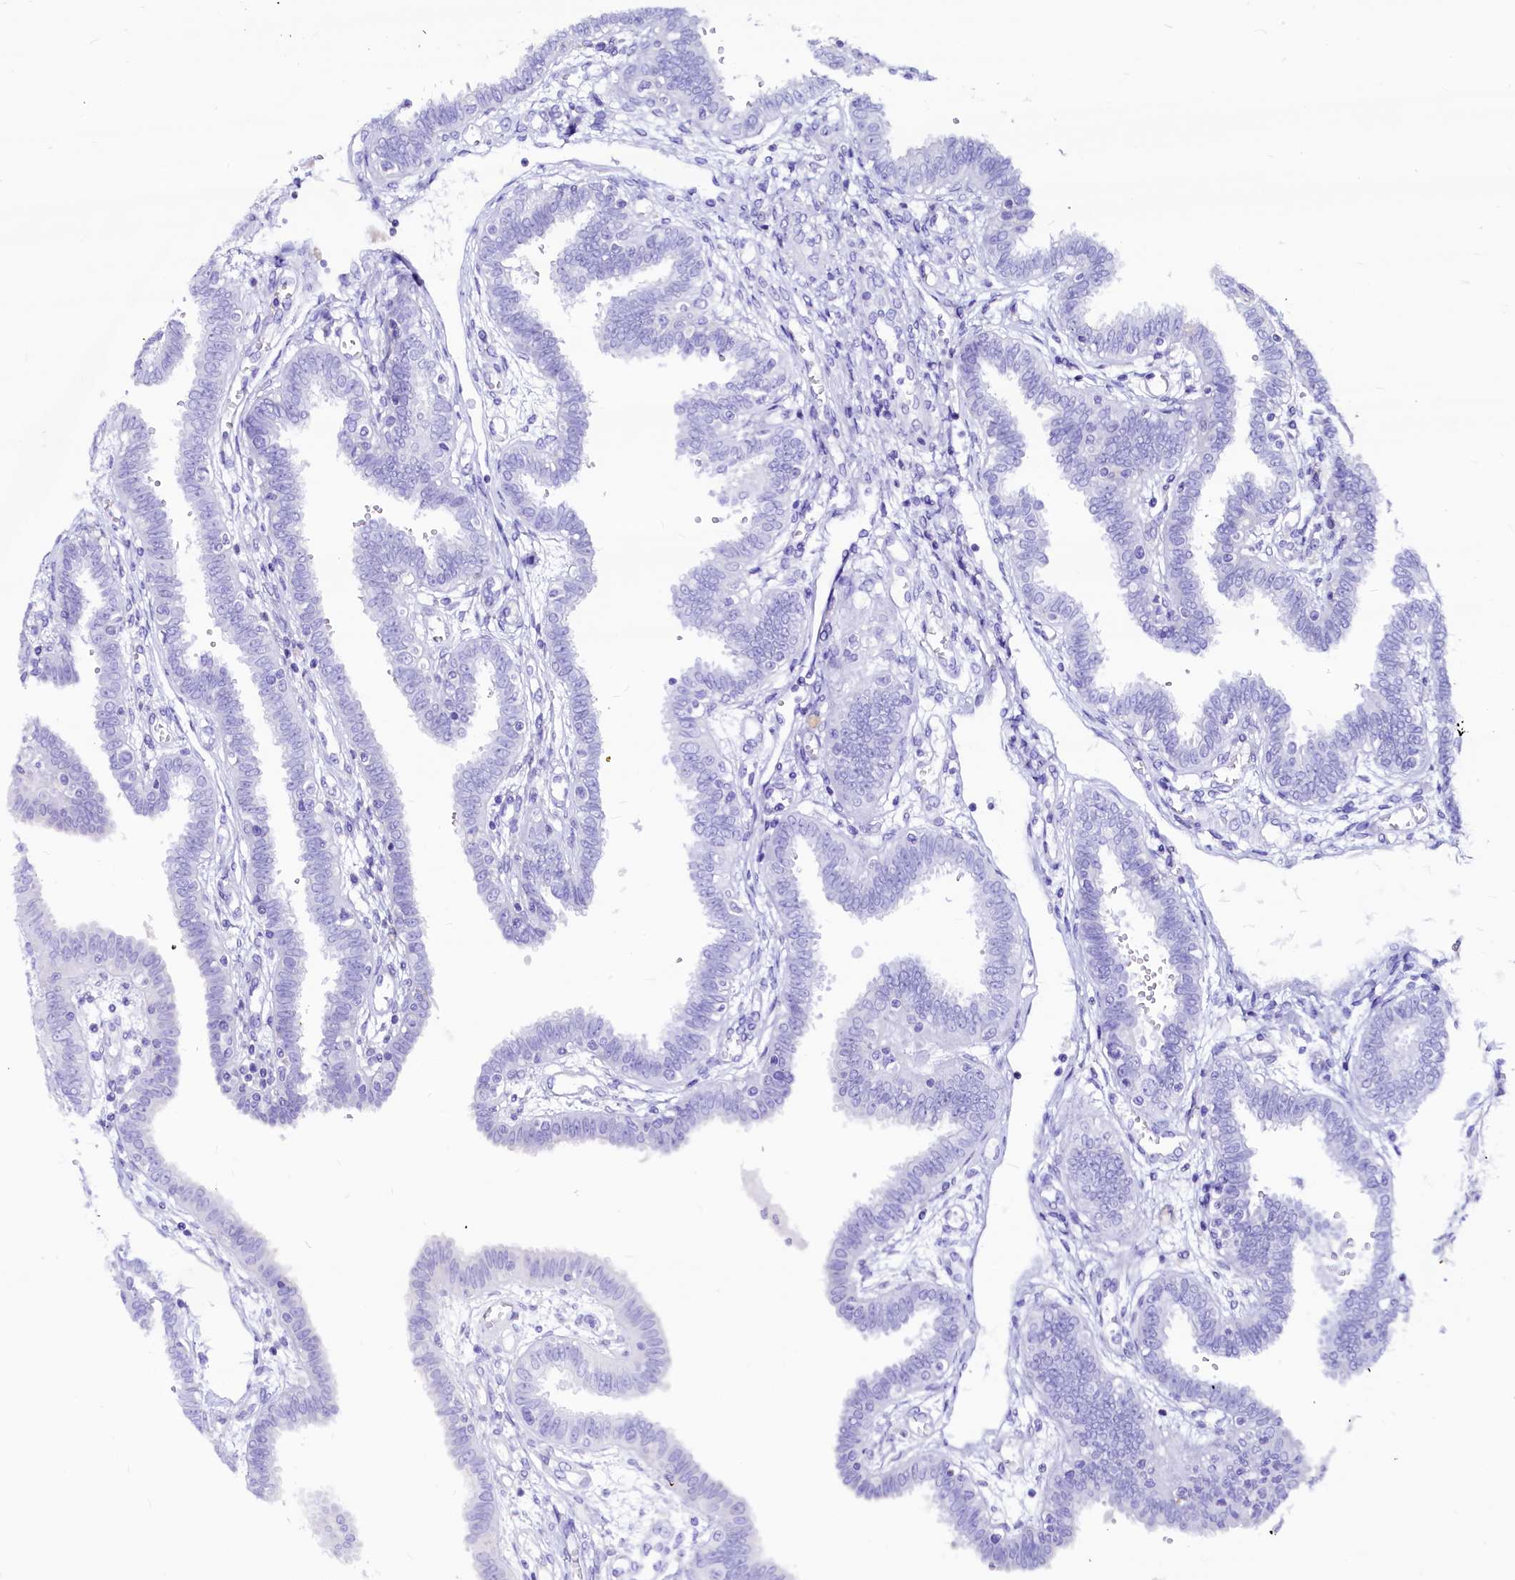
{"staining": {"intensity": "negative", "quantity": "none", "location": "none"}, "tissue": "fallopian tube", "cell_type": "Glandular cells", "image_type": "normal", "snomed": [{"axis": "morphology", "description": "Normal tissue, NOS"}, {"axis": "topography", "description": "Fallopian tube"}], "caption": "High power microscopy histopathology image of an IHC photomicrograph of benign fallopian tube, revealing no significant positivity in glandular cells.", "gene": "RBP3", "patient": {"sex": "female", "age": 32}}